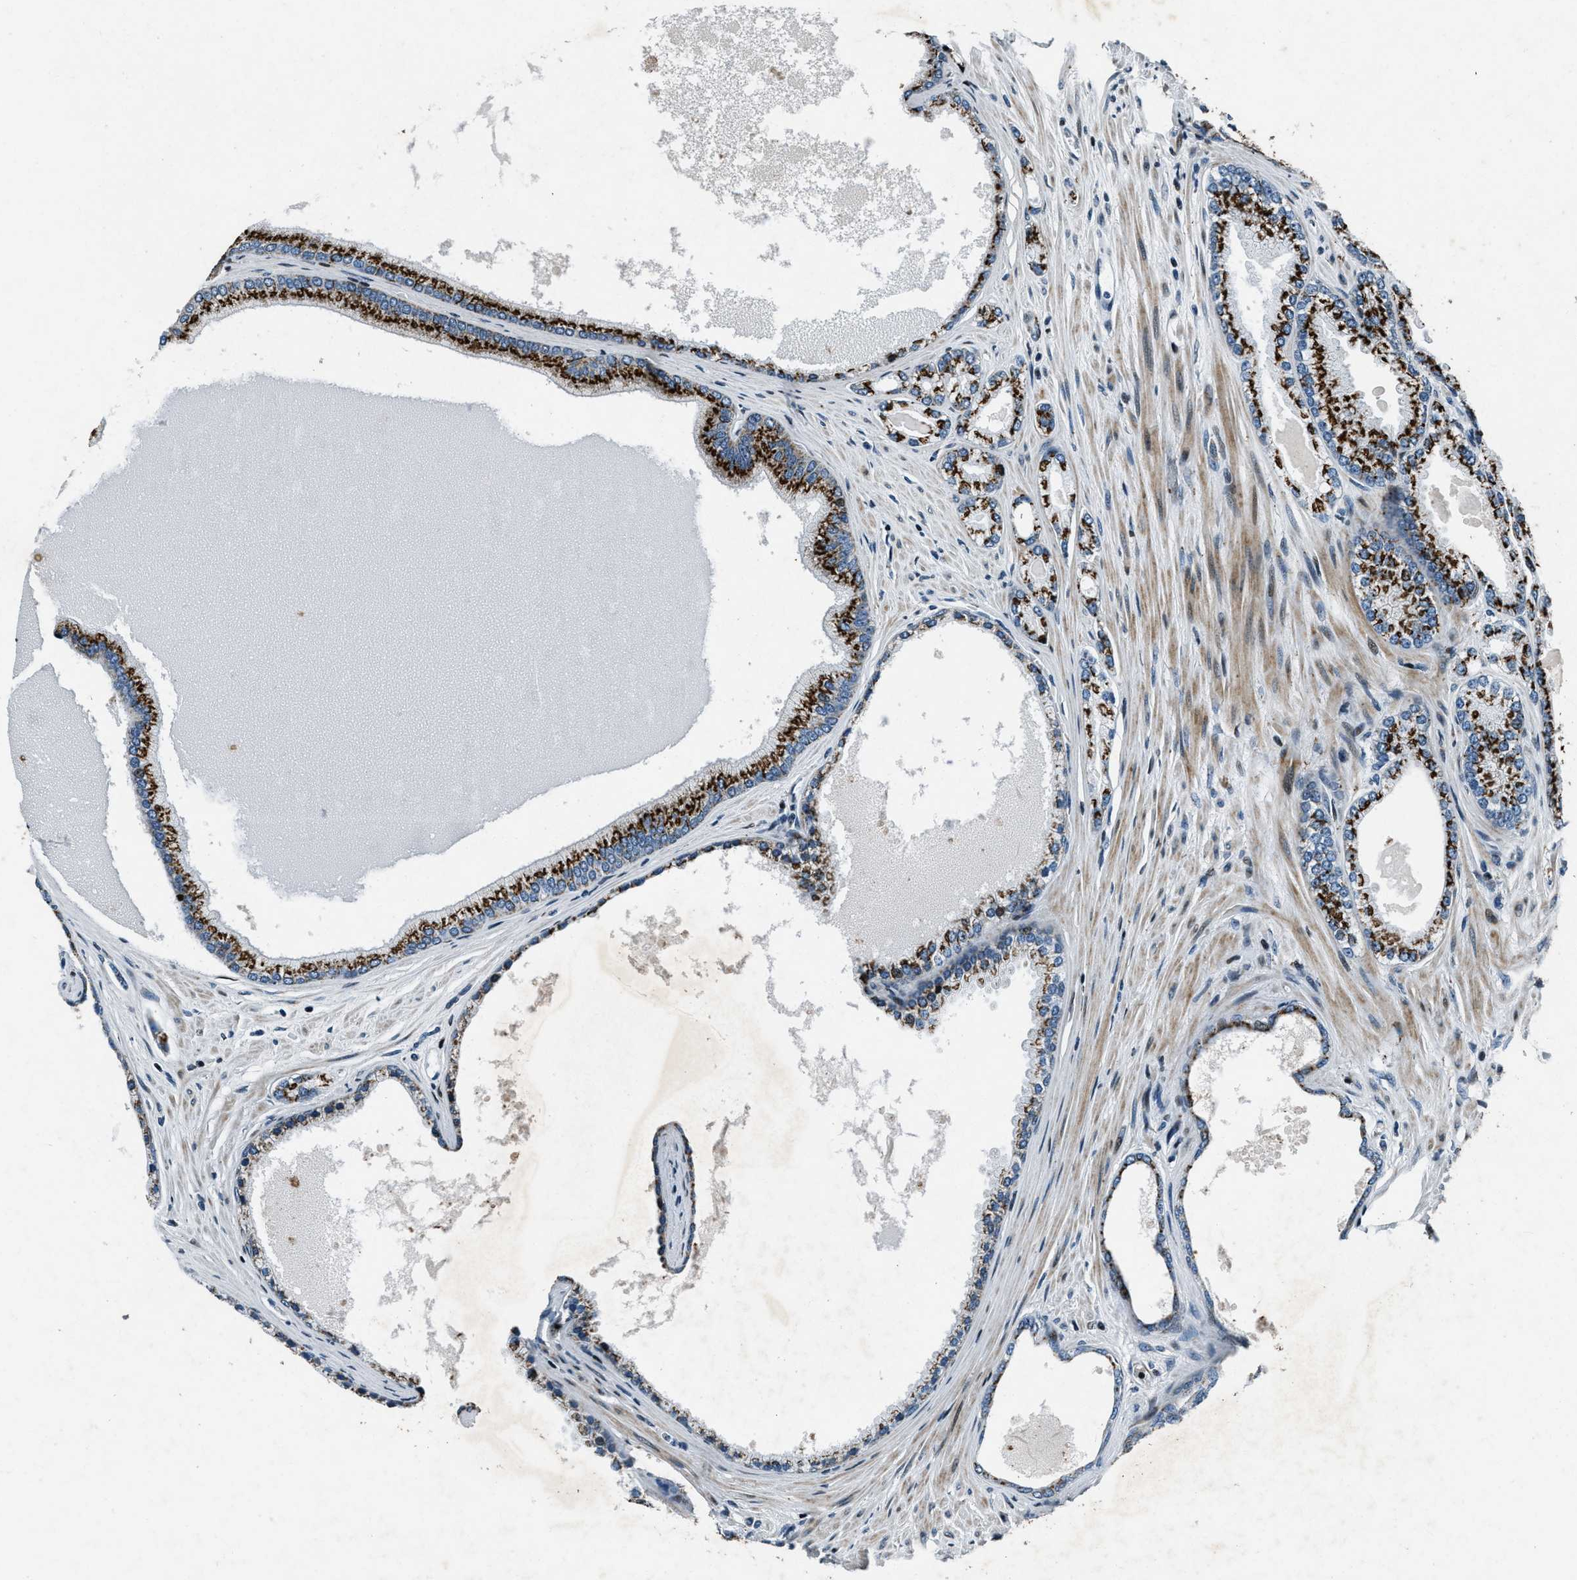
{"staining": {"intensity": "strong", "quantity": ">75%", "location": "cytoplasmic/membranous"}, "tissue": "prostate cancer", "cell_type": "Tumor cells", "image_type": "cancer", "snomed": [{"axis": "morphology", "description": "Adenocarcinoma, High grade"}, {"axis": "topography", "description": "Prostate"}], "caption": "Protein analysis of prostate high-grade adenocarcinoma tissue shows strong cytoplasmic/membranous staining in approximately >75% of tumor cells.", "gene": "GPC6", "patient": {"sex": "male", "age": 71}}